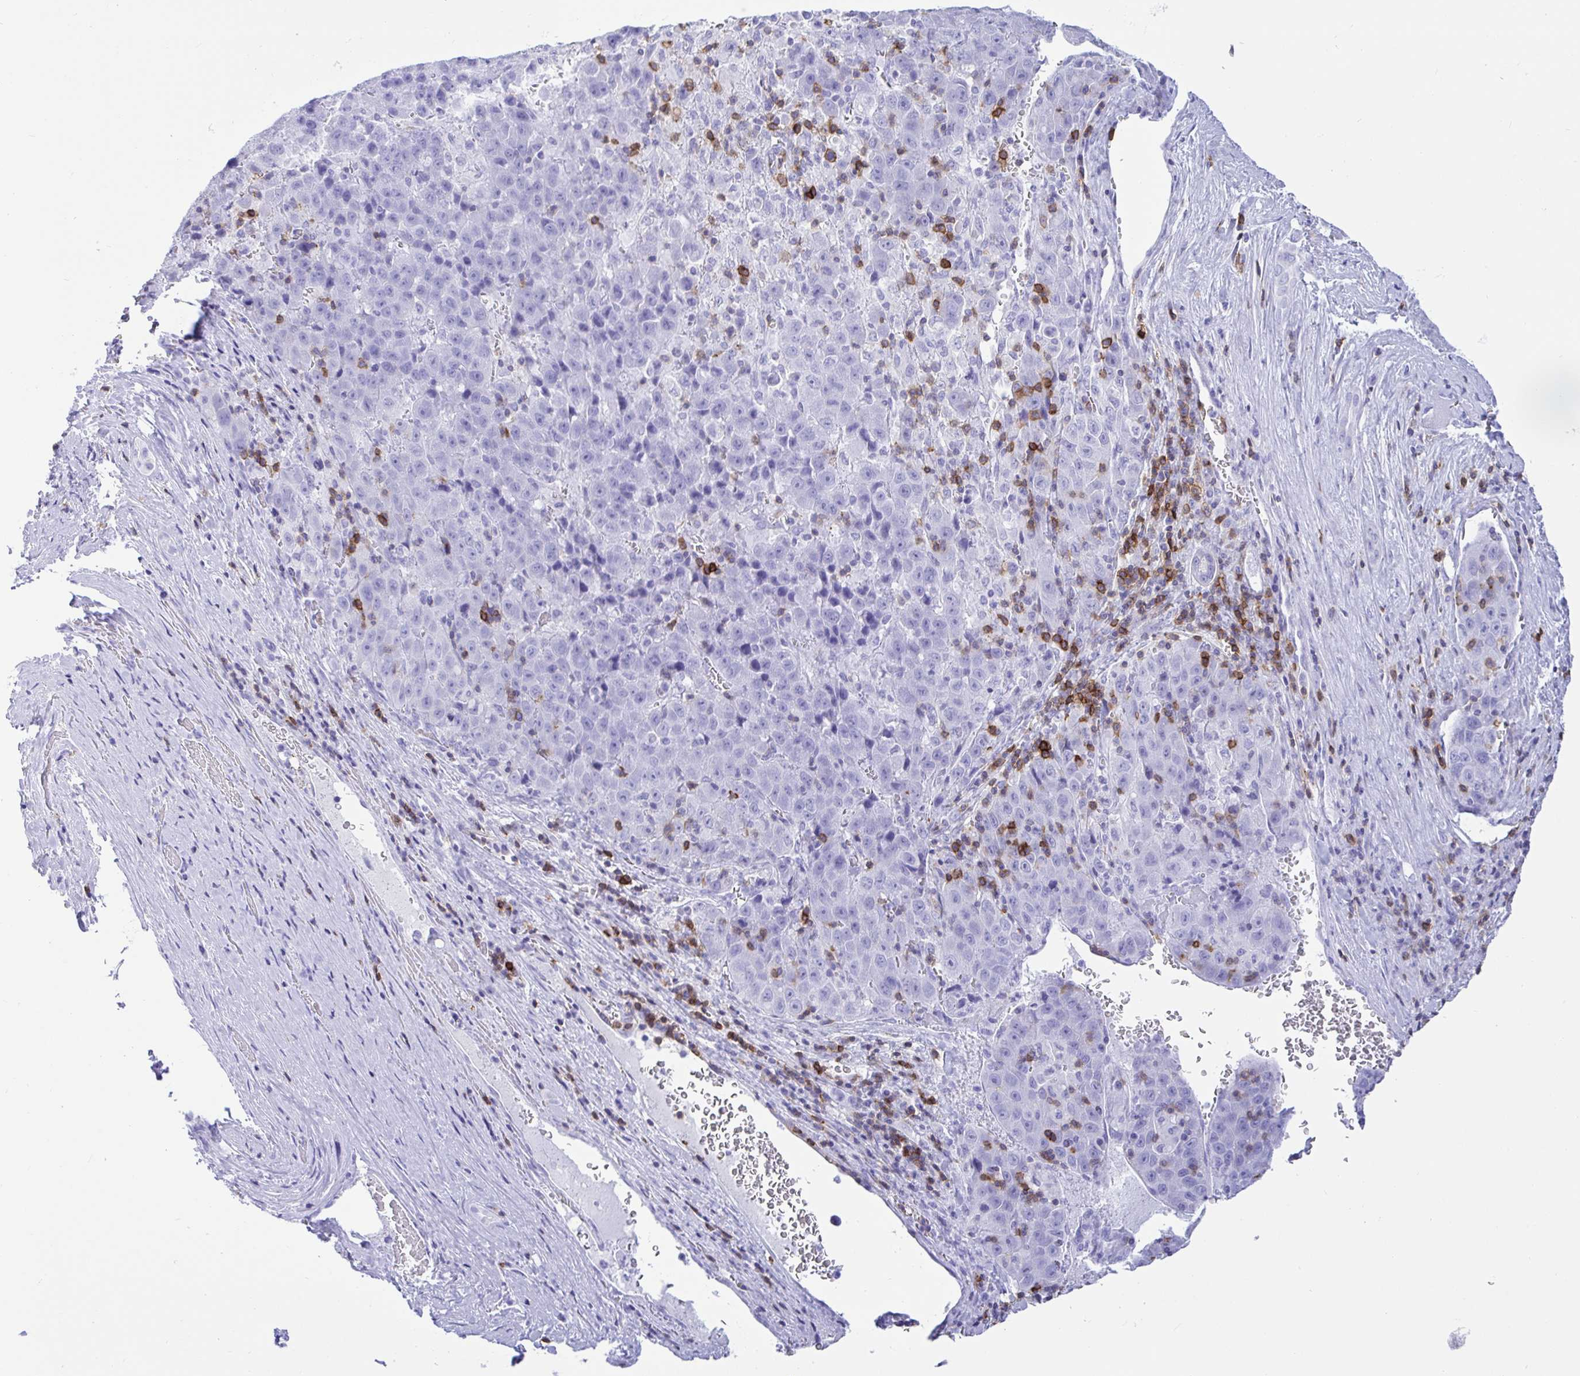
{"staining": {"intensity": "negative", "quantity": "none", "location": "none"}, "tissue": "liver cancer", "cell_type": "Tumor cells", "image_type": "cancer", "snomed": [{"axis": "morphology", "description": "Carcinoma, Hepatocellular, NOS"}, {"axis": "topography", "description": "Liver"}], "caption": "Immunohistochemistry (IHC) image of human hepatocellular carcinoma (liver) stained for a protein (brown), which shows no positivity in tumor cells.", "gene": "CD5", "patient": {"sex": "female", "age": 53}}